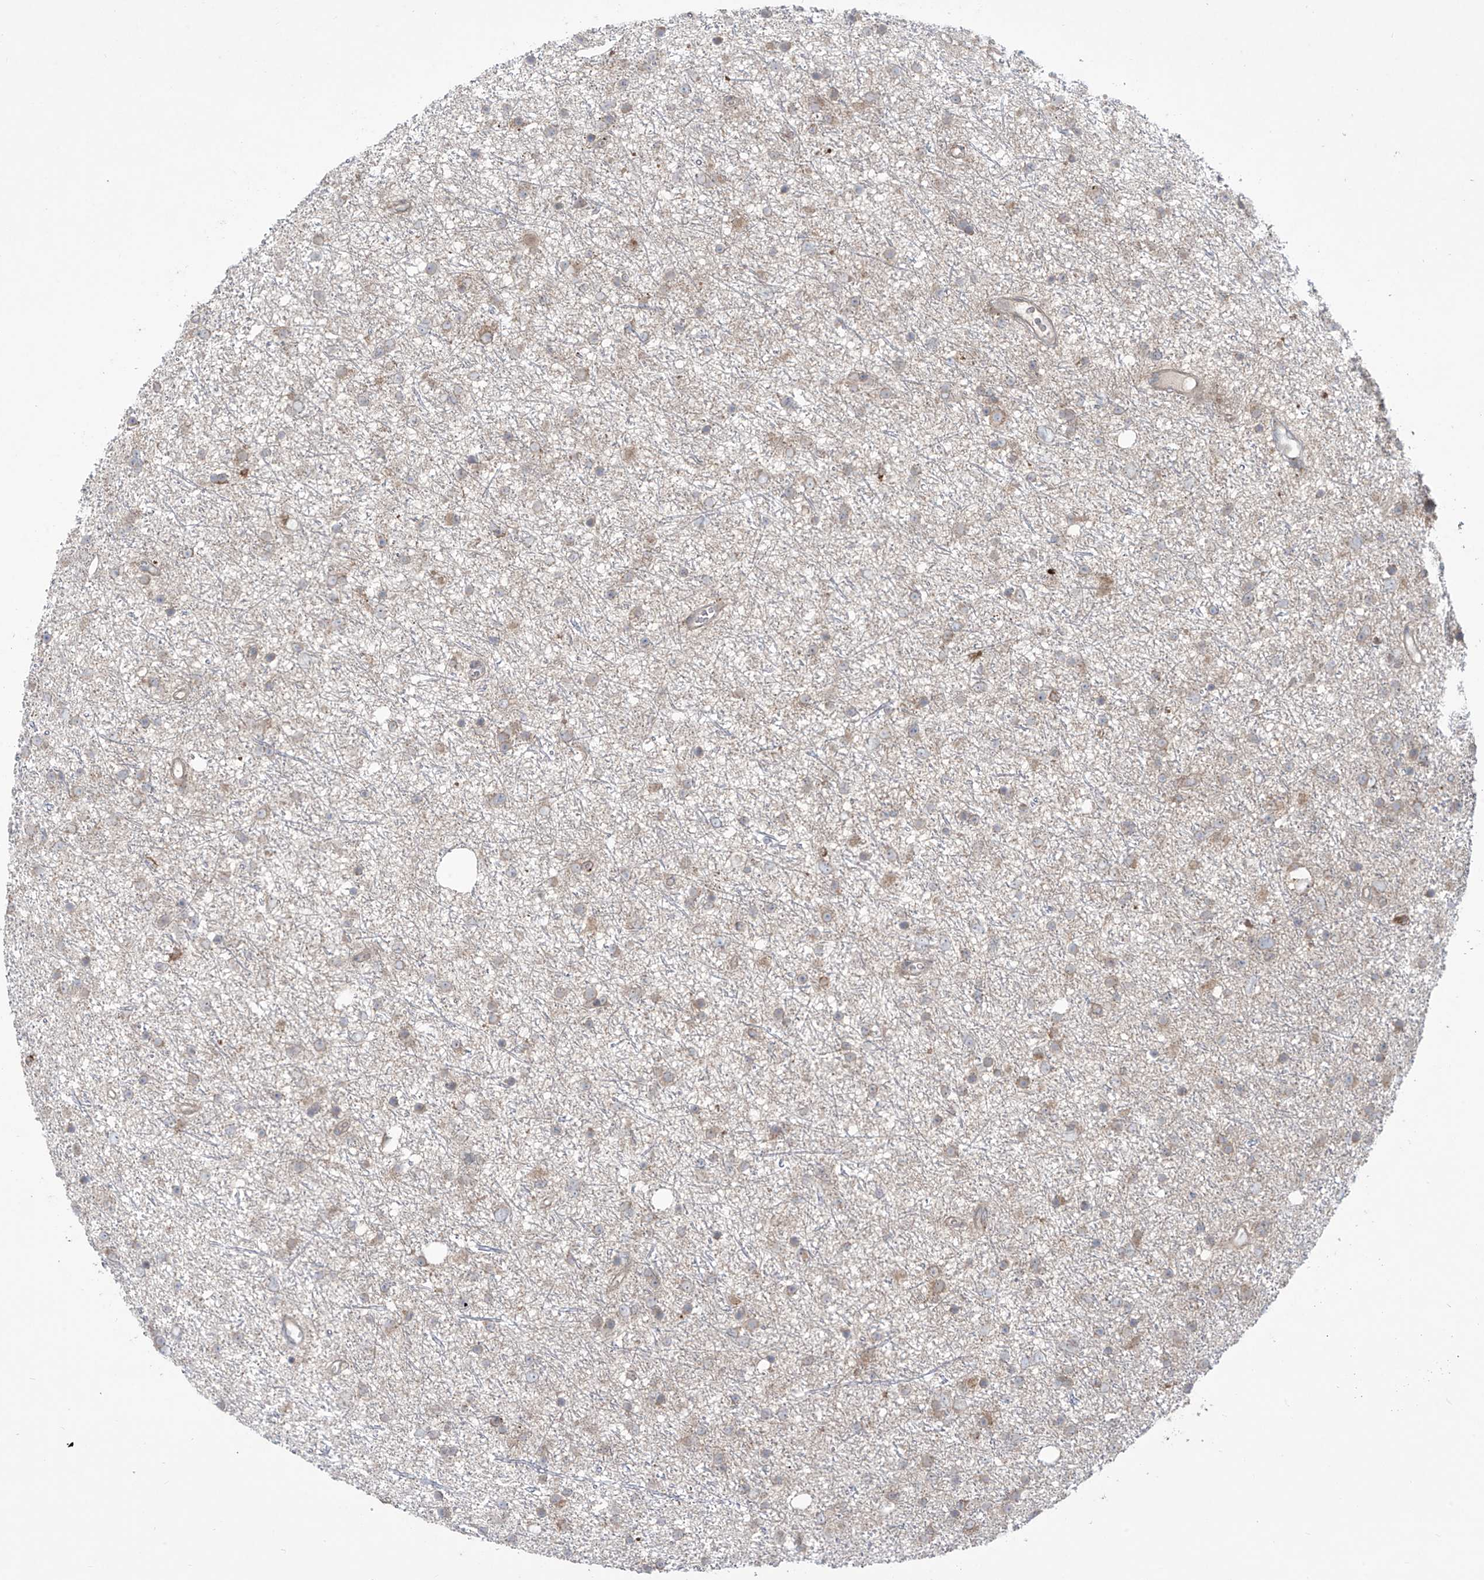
{"staining": {"intensity": "weak", "quantity": "25%-75%", "location": "cytoplasmic/membranous"}, "tissue": "glioma", "cell_type": "Tumor cells", "image_type": "cancer", "snomed": [{"axis": "morphology", "description": "Glioma, malignant, Low grade"}, {"axis": "topography", "description": "Cerebral cortex"}], "caption": "About 25%-75% of tumor cells in human malignant low-grade glioma display weak cytoplasmic/membranous protein positivity as visualized by brown immunohistochemical staining.", "gene": "PPAT", "patient": {"sex": "female", "age": 39}}